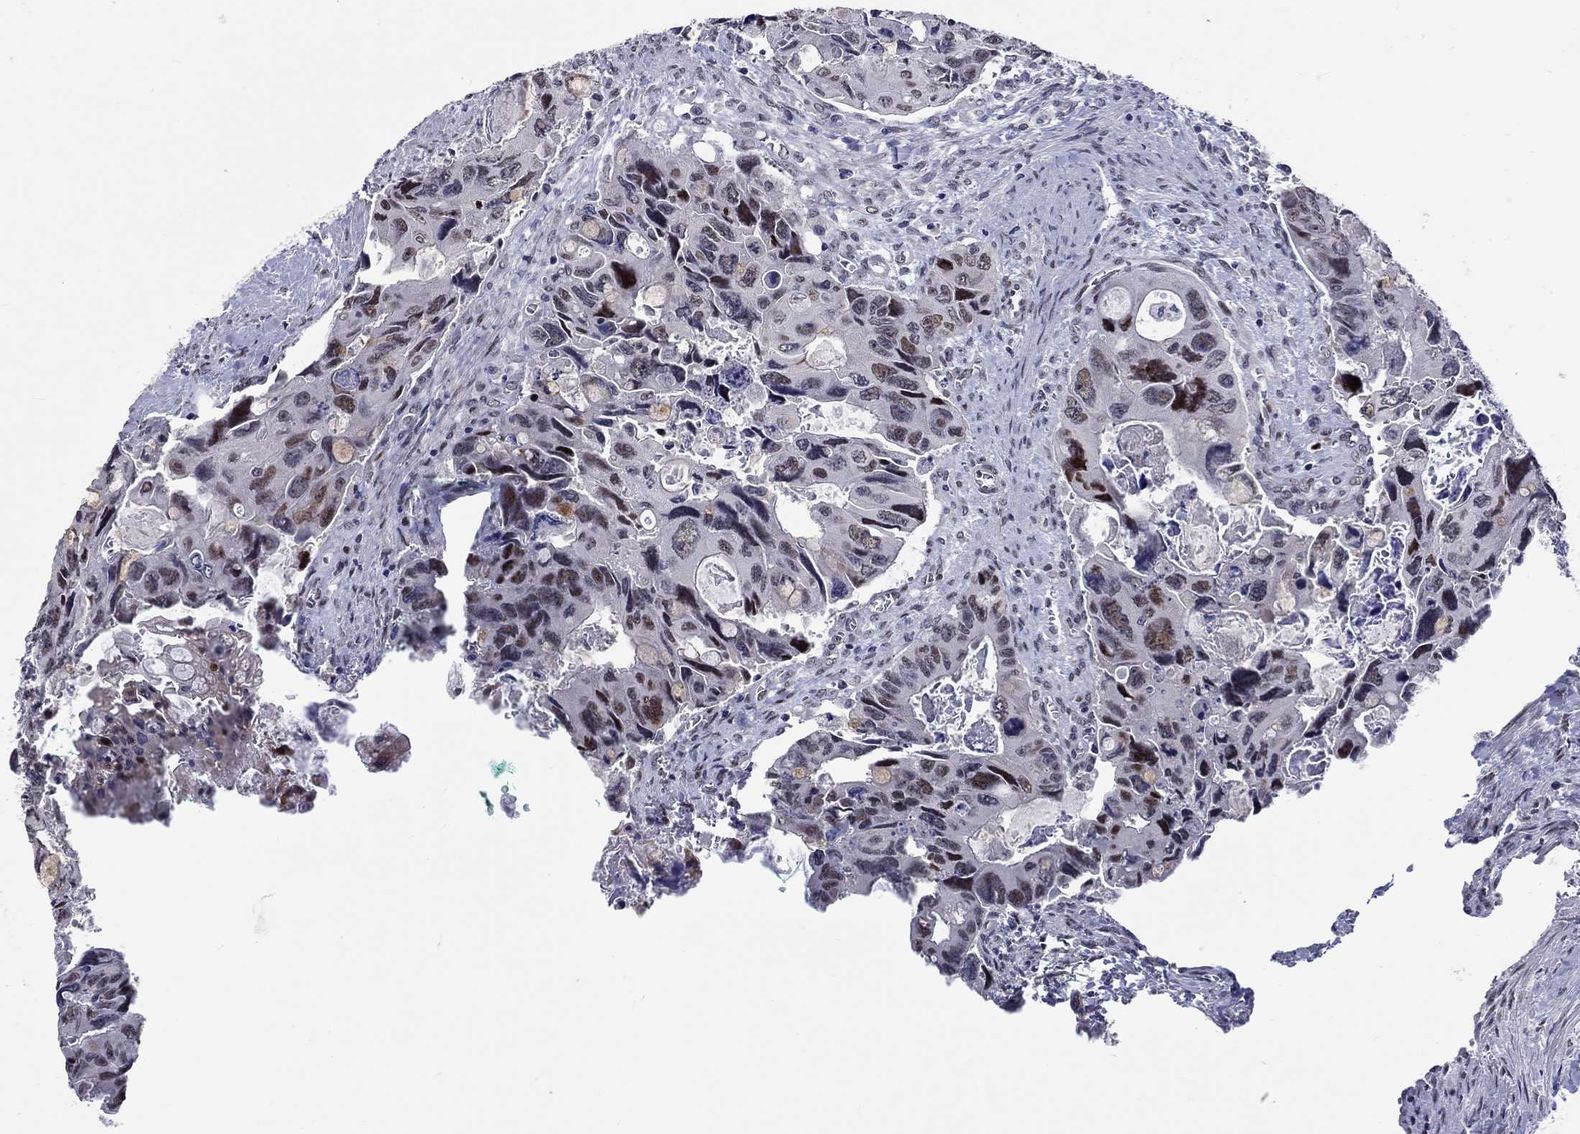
{"staining": {"intensity": "strong", "quantity": "<25%", "location": "nuclear"}, "tissue": "colorectal cancer", "cell_type": "Tumor cells", "image_type": "cancer", "snomed": [{"axis": "morphology", "description": "Adenocarcinoma, NOS"}, {"axis": "topography", "description": "Rectum"}], "caption": "Colorectal adenocarcinoma stained for a protein exhibits strong nuclear positivity in tumor cells. (DAB = brown stain, brightfield microscopy at high magnification).", "gene": "GATA2", "patient": {"sex": "male", "age": 62}}